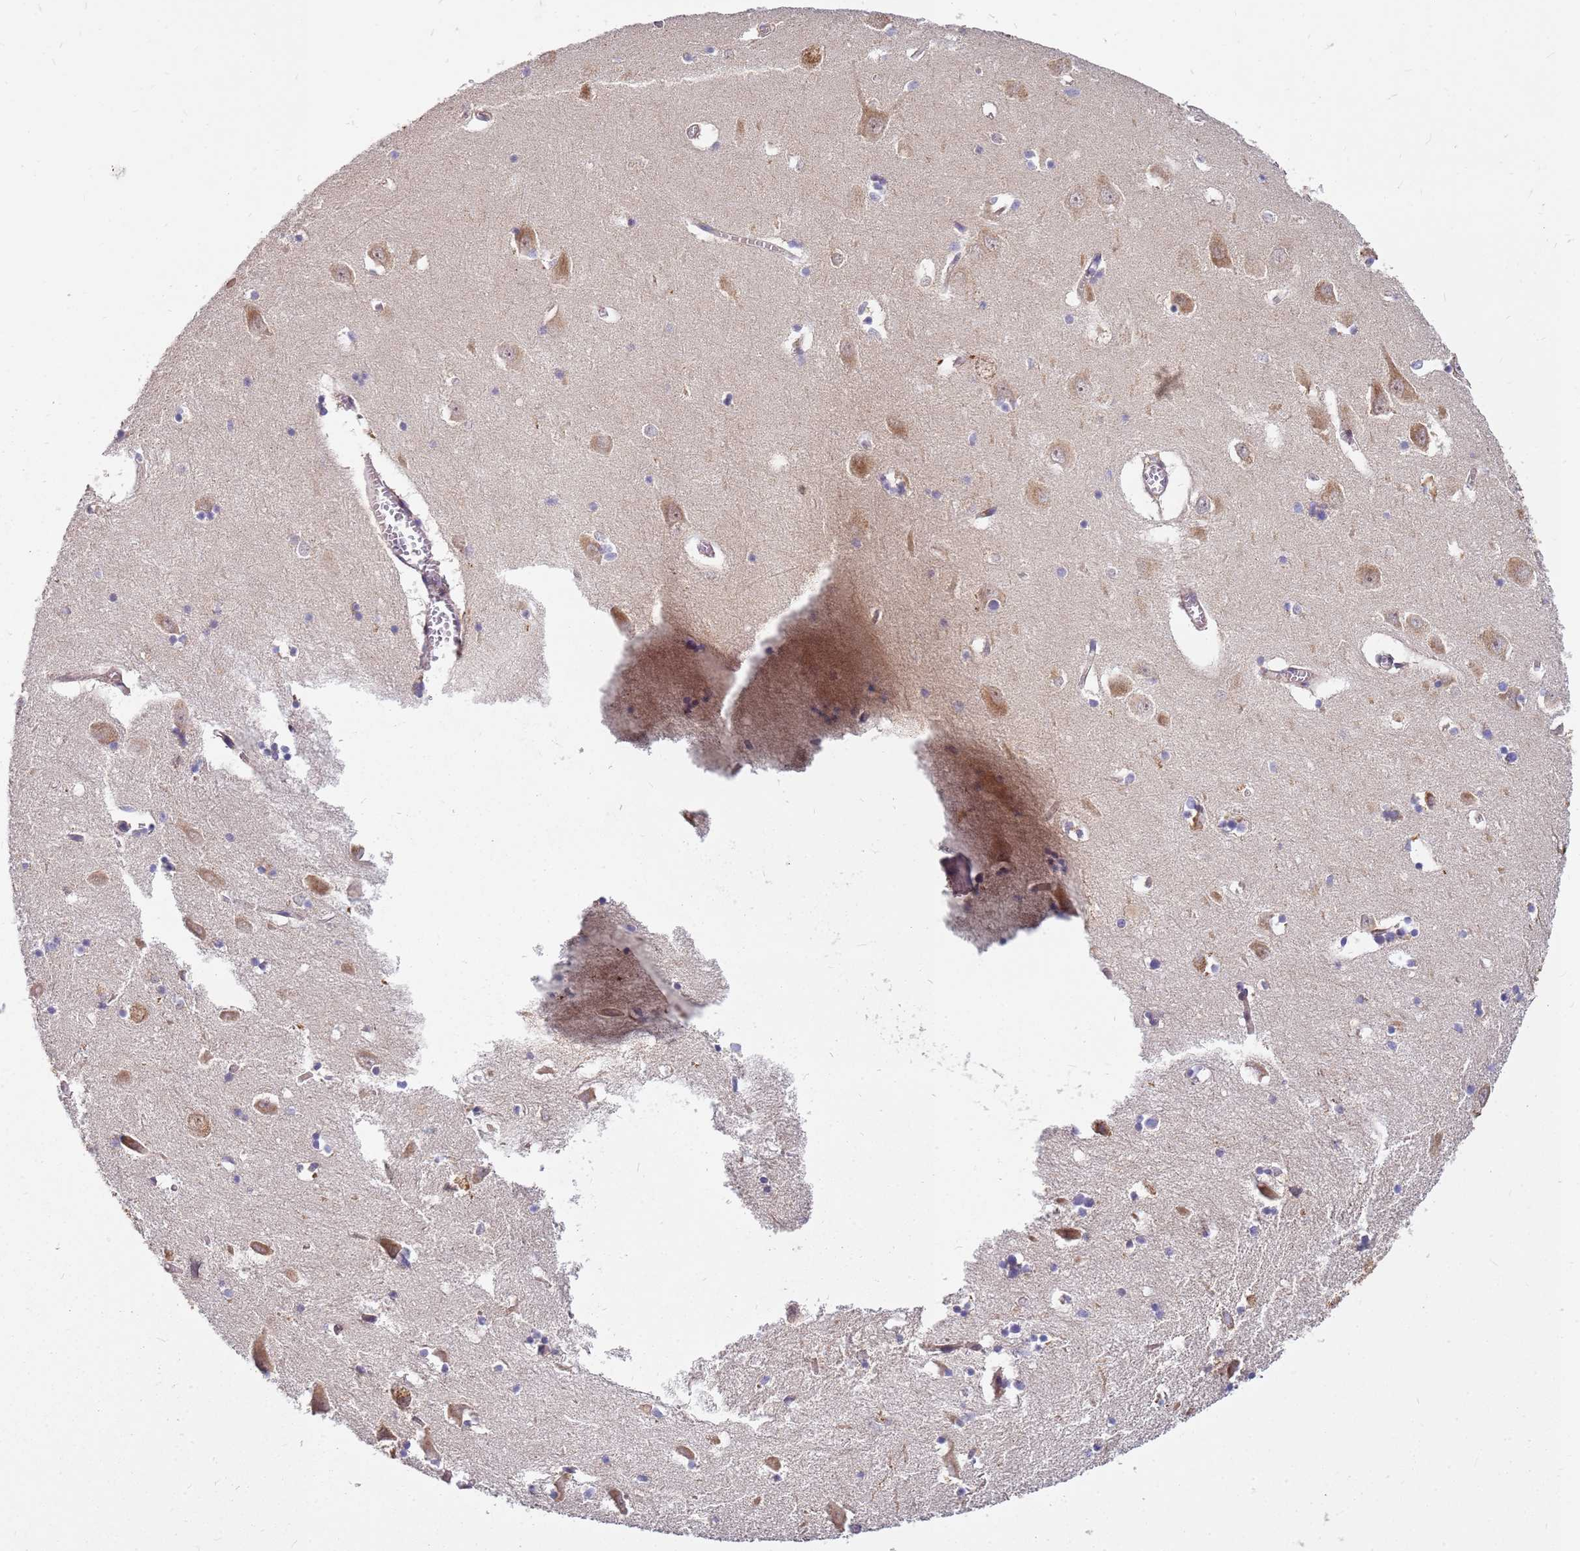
{"staining": {"intensity": "negative", "quantity": "none", "location": "none"}, "tissue": "hippocampus", "cell_type": "Glial cells", "image_type": "normal", "snomed": [{"axis": "morphology", "description": "Normal tissue, NOS"}, {"axis": "topography", "description": "Hippocampus"}], "caption": "Hippocampus stained for a protein using IHC exhibits no staining glial cells.", "gene": "CCDC159", "patient": {"sex": "male", "age": 70}}